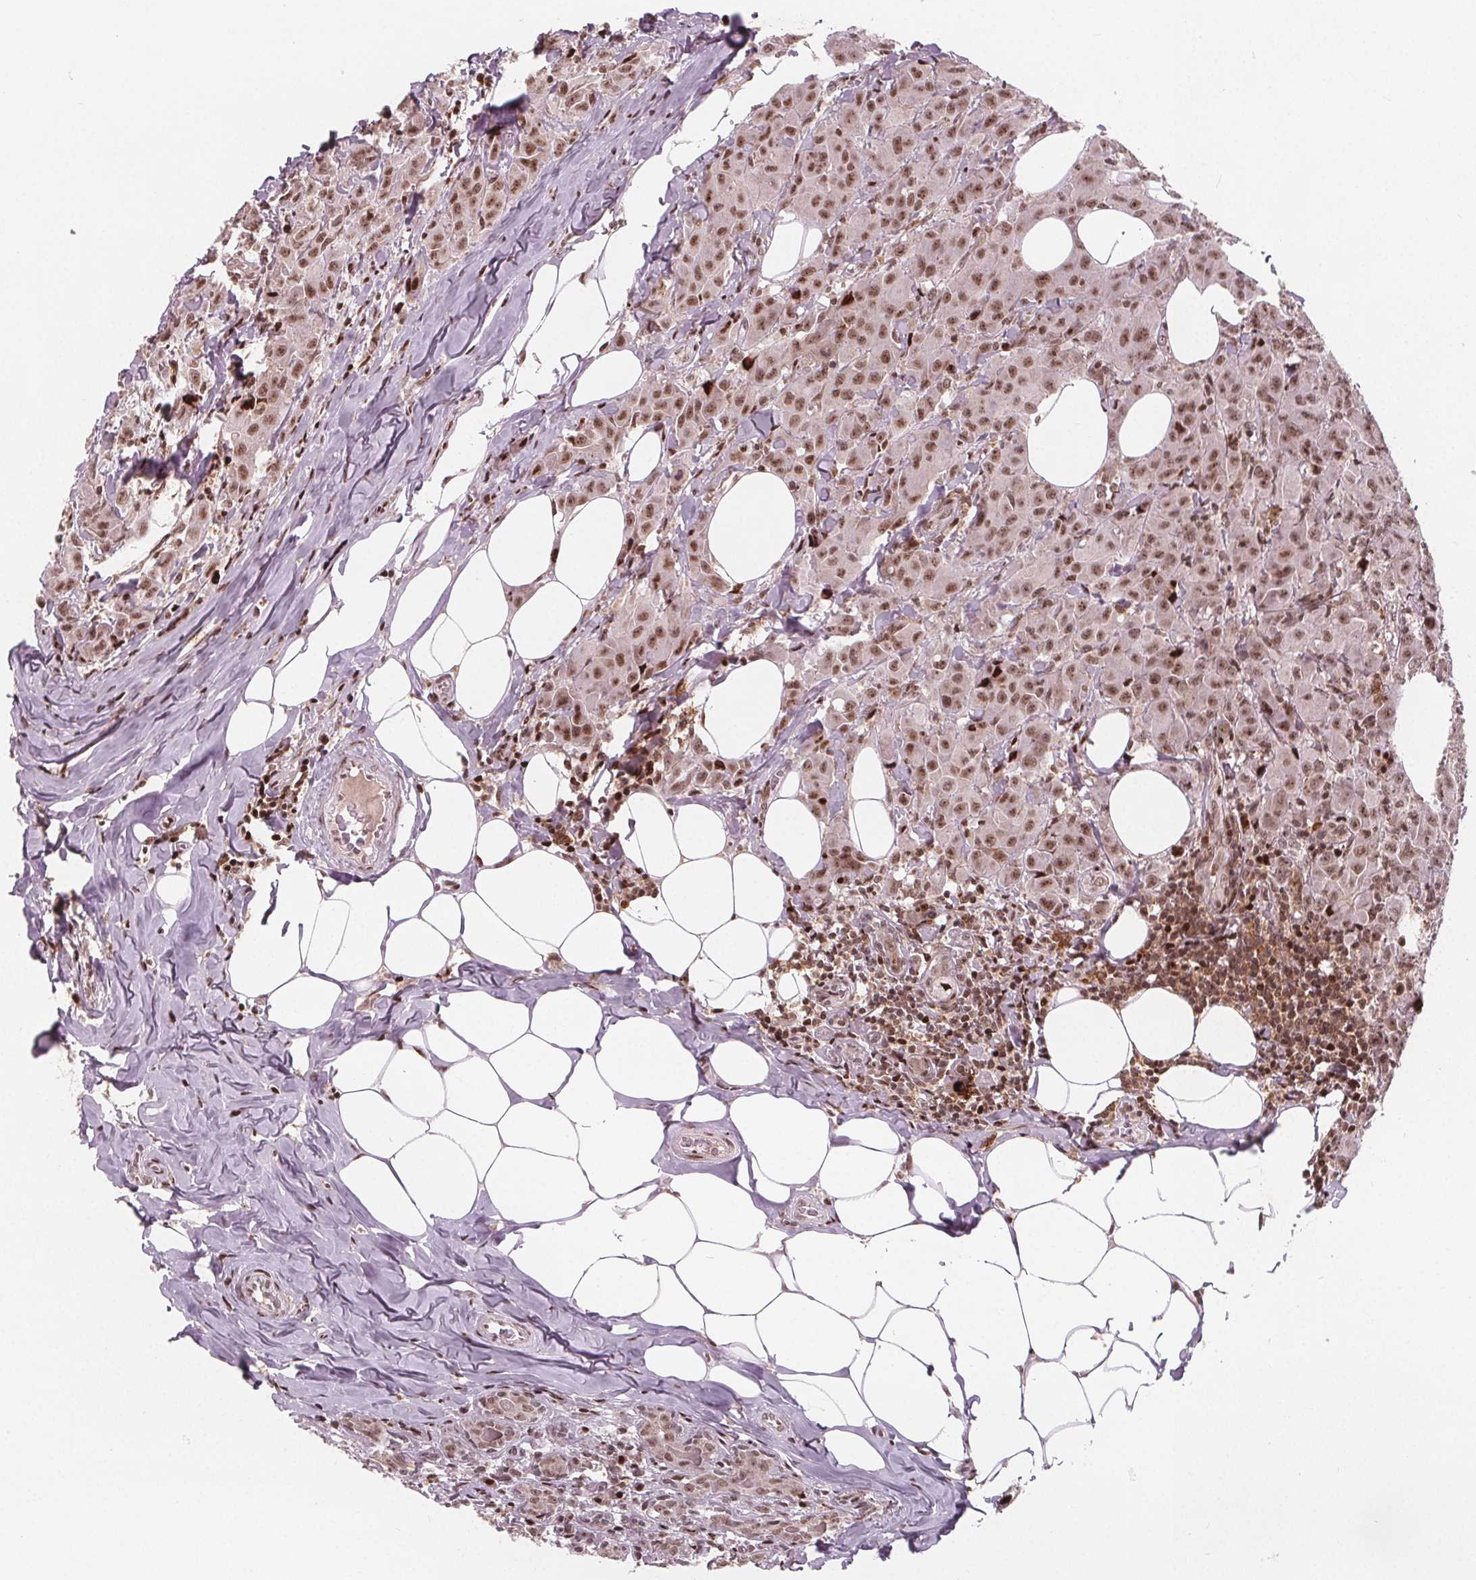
{"staining": {"intensity": "moderate", "quantity": ">75%", "location": "nuclear"}, "tissue": "breast cancer", "cell_type": "Tumor cells", "image_type": "cancer", "snomed": [{"axis": "morphology", "description": "Normal tissue, NOS"}, {"axis": "morphology", "description": "Duct carcinoma"}, {"axis": "topography", "description": "Breast"}], "caption": "Approximately >75% of tumor cells in human breast cancer (intraductal carcinoma) display moderate nuclear protein staining as visualized by brown immunohistochemical staining.", "gene": "SNRNP35", "patient": {"sex": "female", "age": 43}}